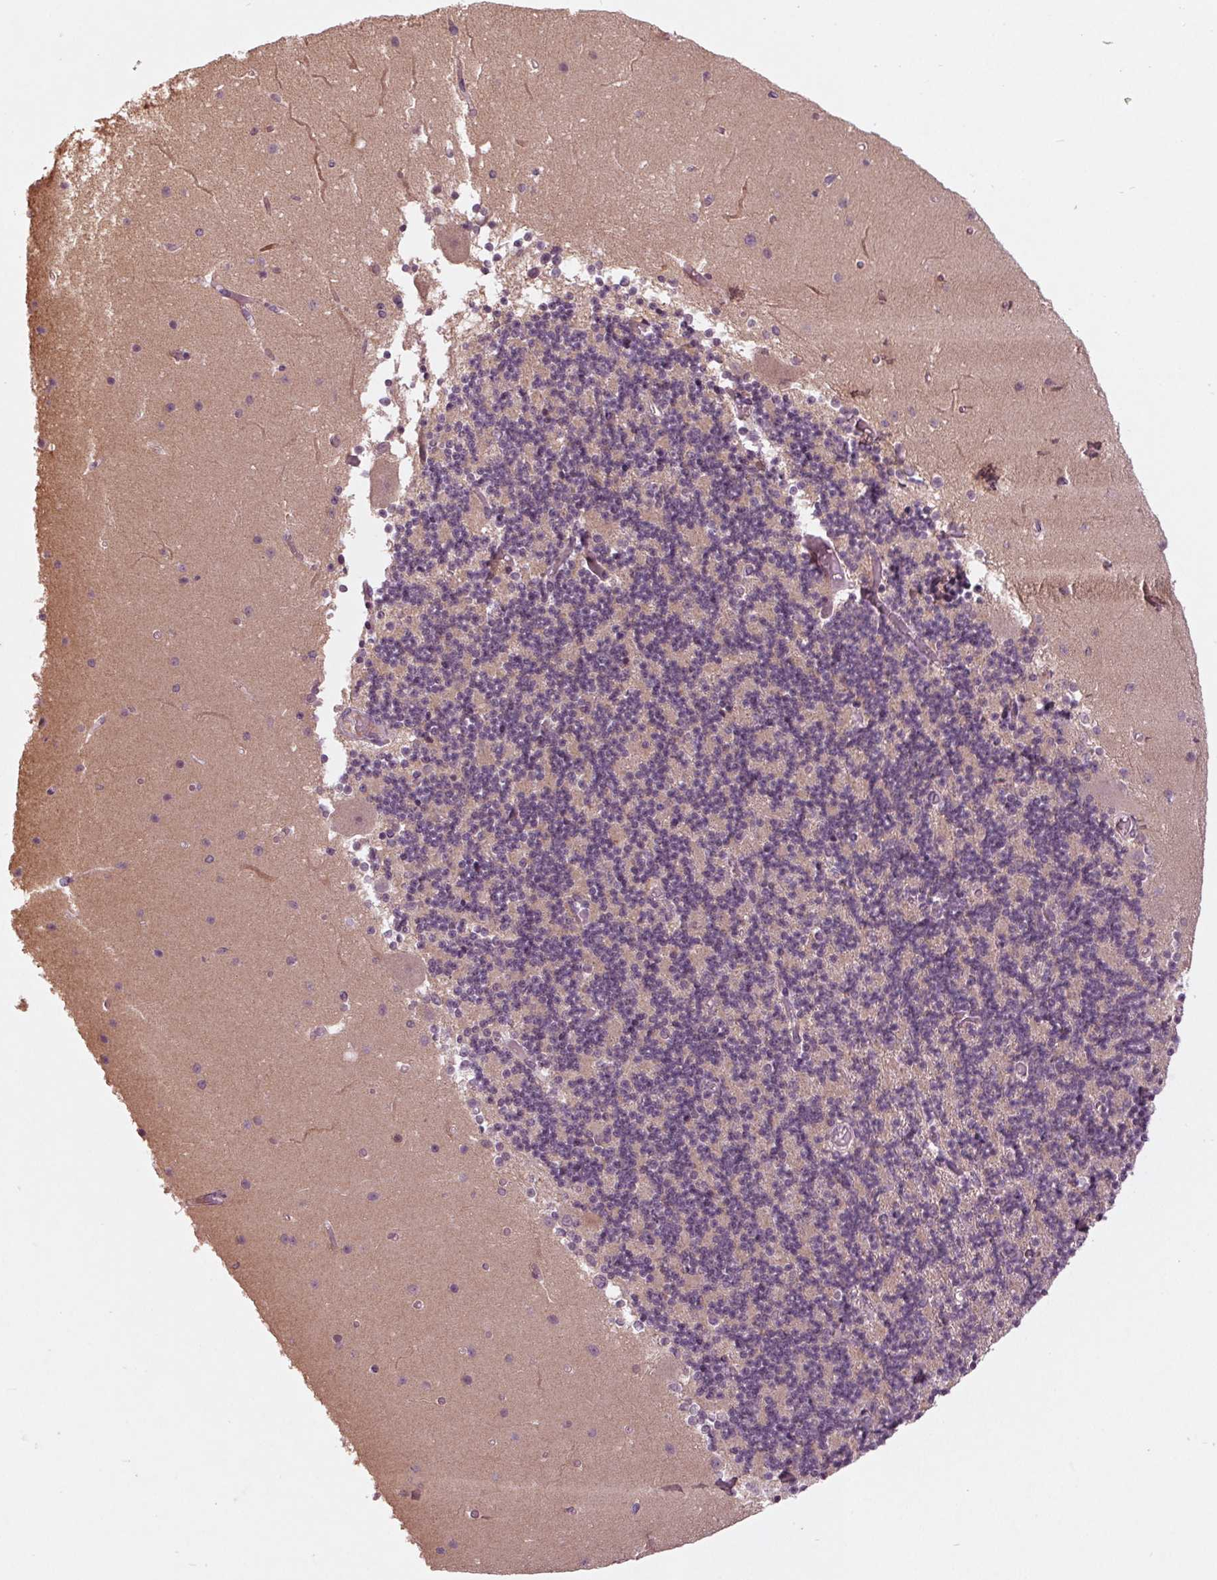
{"staining": {"intensity": "negative", "quantity": "none", "location": "none"}, "tissue": "cerebellum", "cell_type": "Cells in granular layer", "image_type": "normal", "snomed": [{"axis": "morphology", "description": "Normal tissue, NOS"}, {"axis": "topography", "description": "Cerebellum"}], "caption": "Micrograph shows no significant protein staining in cells in granular layer of unremarkable cerebellum. (DAB IHC, high magnification).", "gene": "ZNF605", "patient": {"sex": "female", "age": 28}}